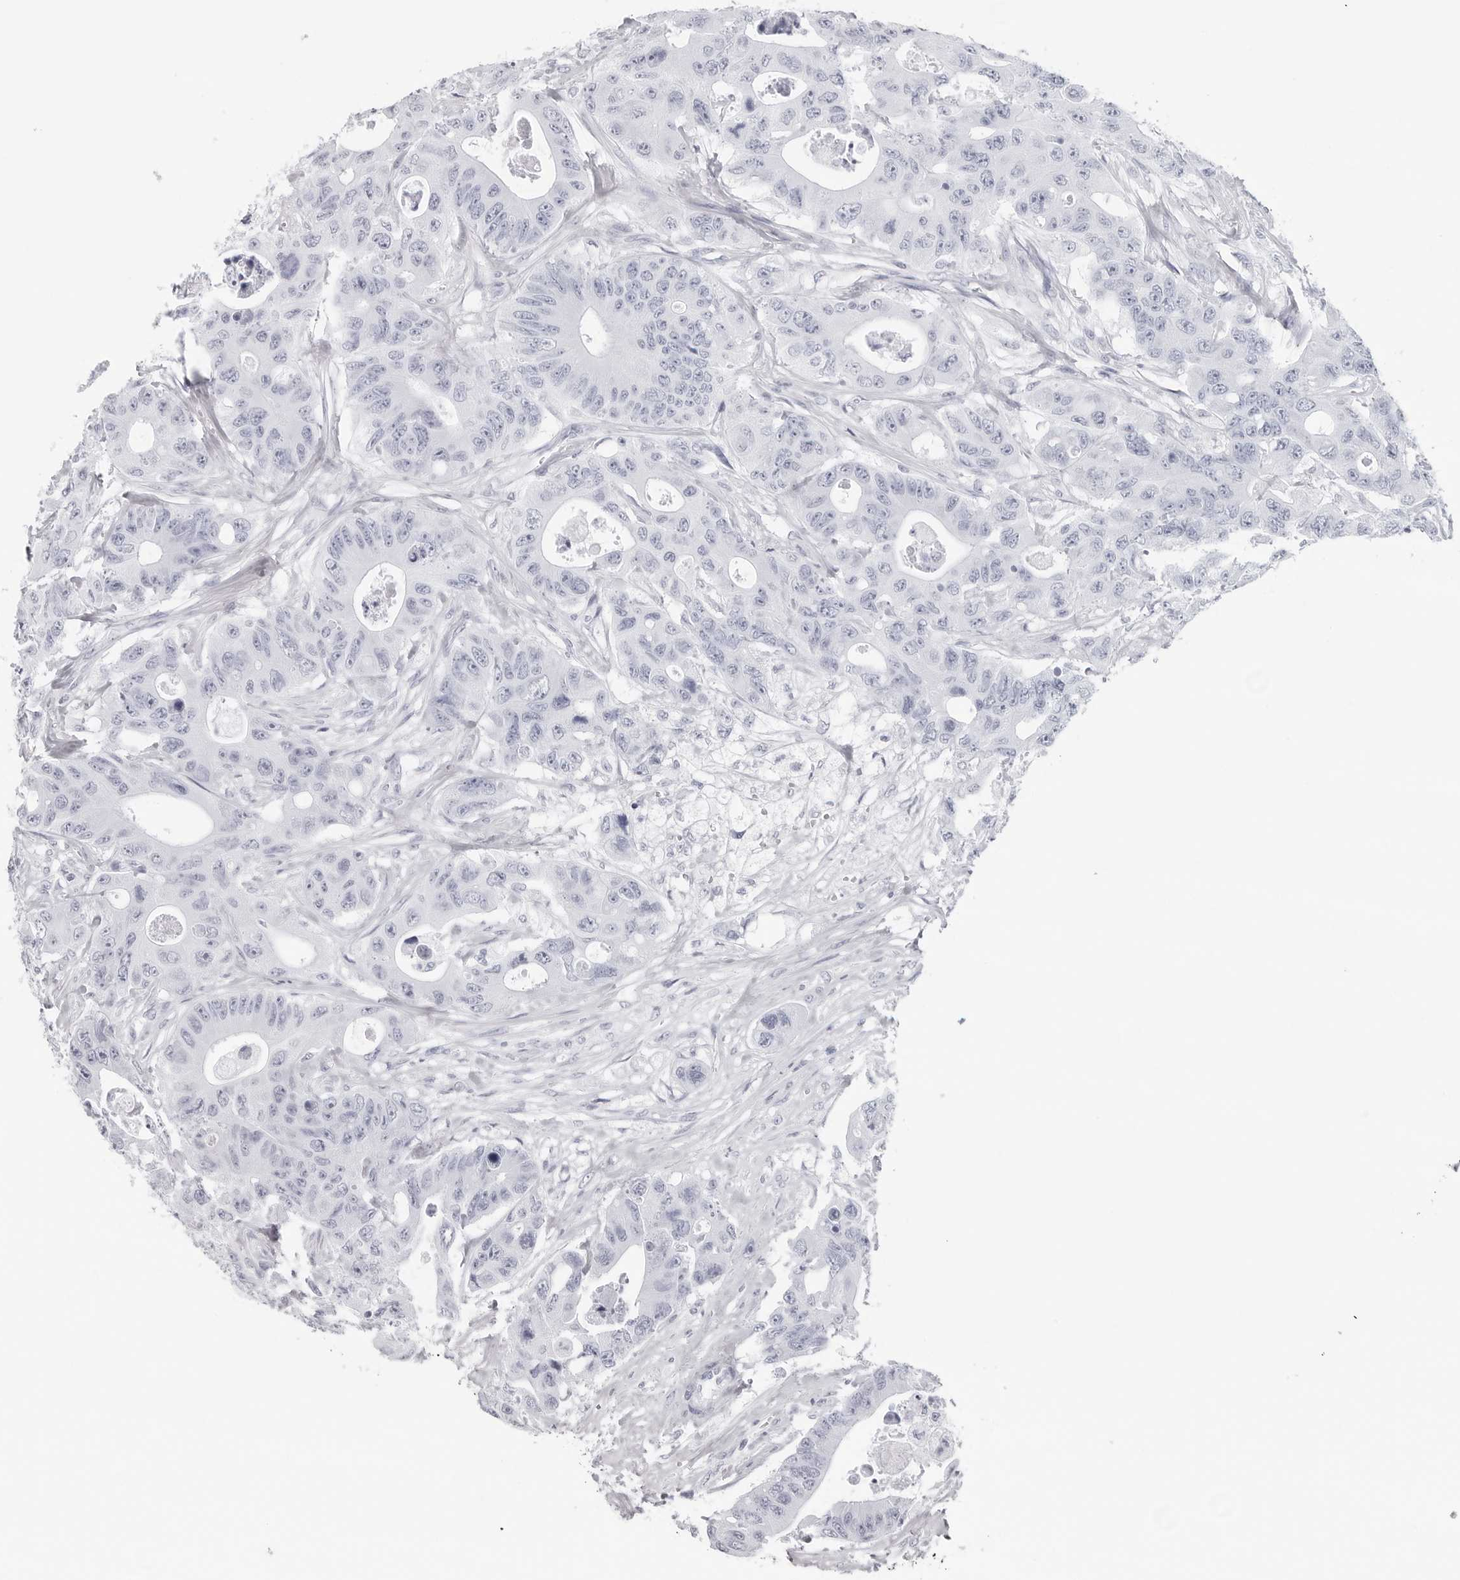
{"staining": {"intensity": "negative", "quantity": "none", "location": "none"}, "tissue": "colorectal cancer", "cell_type": "Tumor cells", "image_type": "cancer", "snomed": [{"axis": "morphology", "description": "Adenocarcinoma, NOS"}, {"axis": "topography", "description": "Colon"}], "caption": "IHC histopathology image of adenocarcinoma (colorectal) stained for a protein (brown), which displays no expression in tumor cells. The staining was performed using DAB (3,3'-diaminobenzidine) to visualize the protein expression in brown, while the nuclei were stained in blue with hematoxylin (Magnification: 20x).", "gene": "CST2", "patient": {"sex": "female", "age": 46}}